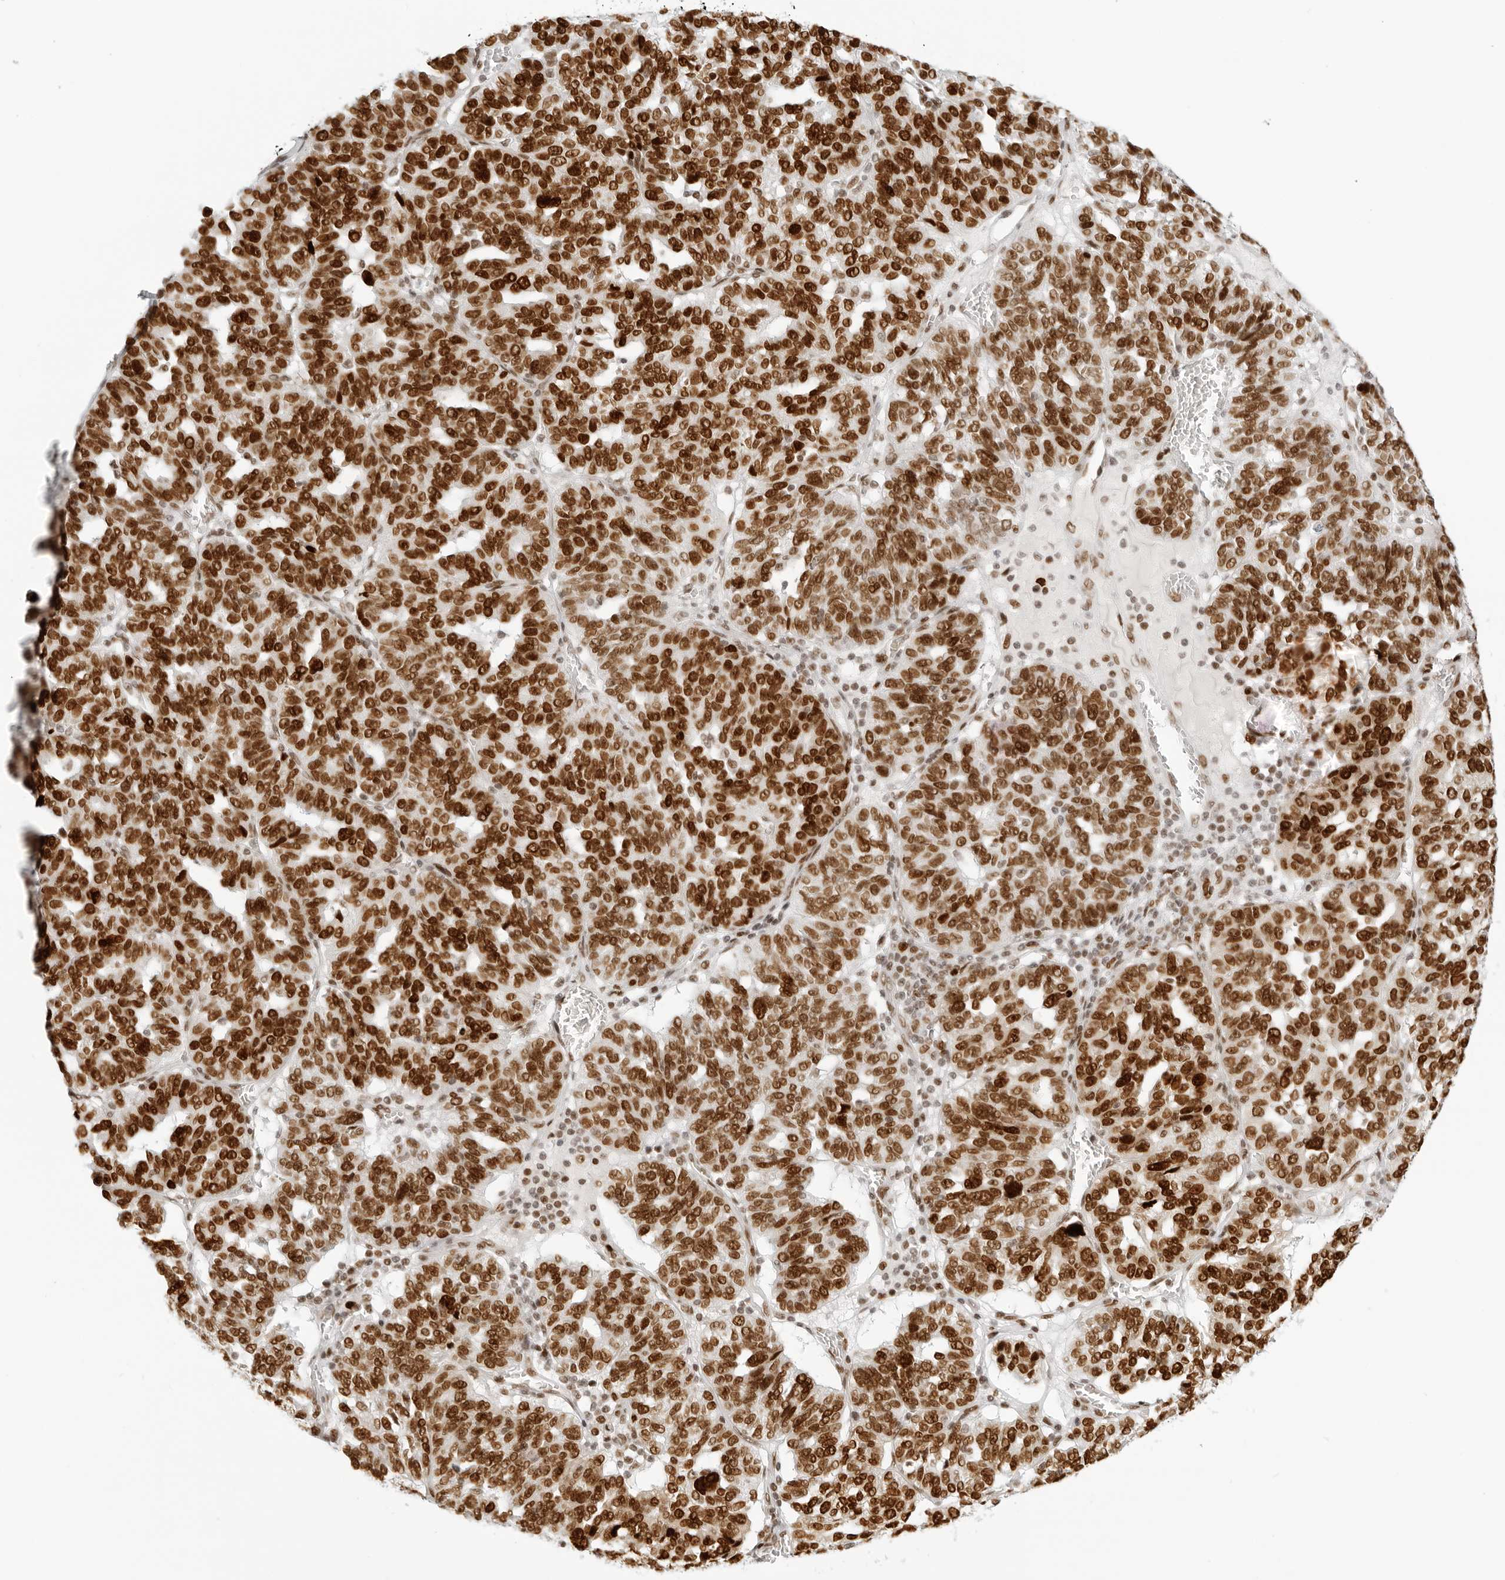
{"staining": {"intensity": "strong", "quantity": ">75%", "location": "nuclear"}, "tissue": "ovarian cancer", "cell_type": "Tumor cells", "image_type": "cancer", "snomed": [{"axis": "morphology", "description": "Cystadenocarcinoma, serous, NOS"}, {"axis": "topography", "description": "Ovary"}], "caption": "A high-resolution photomicrograph shows immunohistochemistry staining of ovarian cancer (serous cystadenocarcinoma), which shows strong nuclear positivity in approximately >75% of tumor cells.", "gene": "RCC1", "patient": {"sex": "female", "age": 59}}